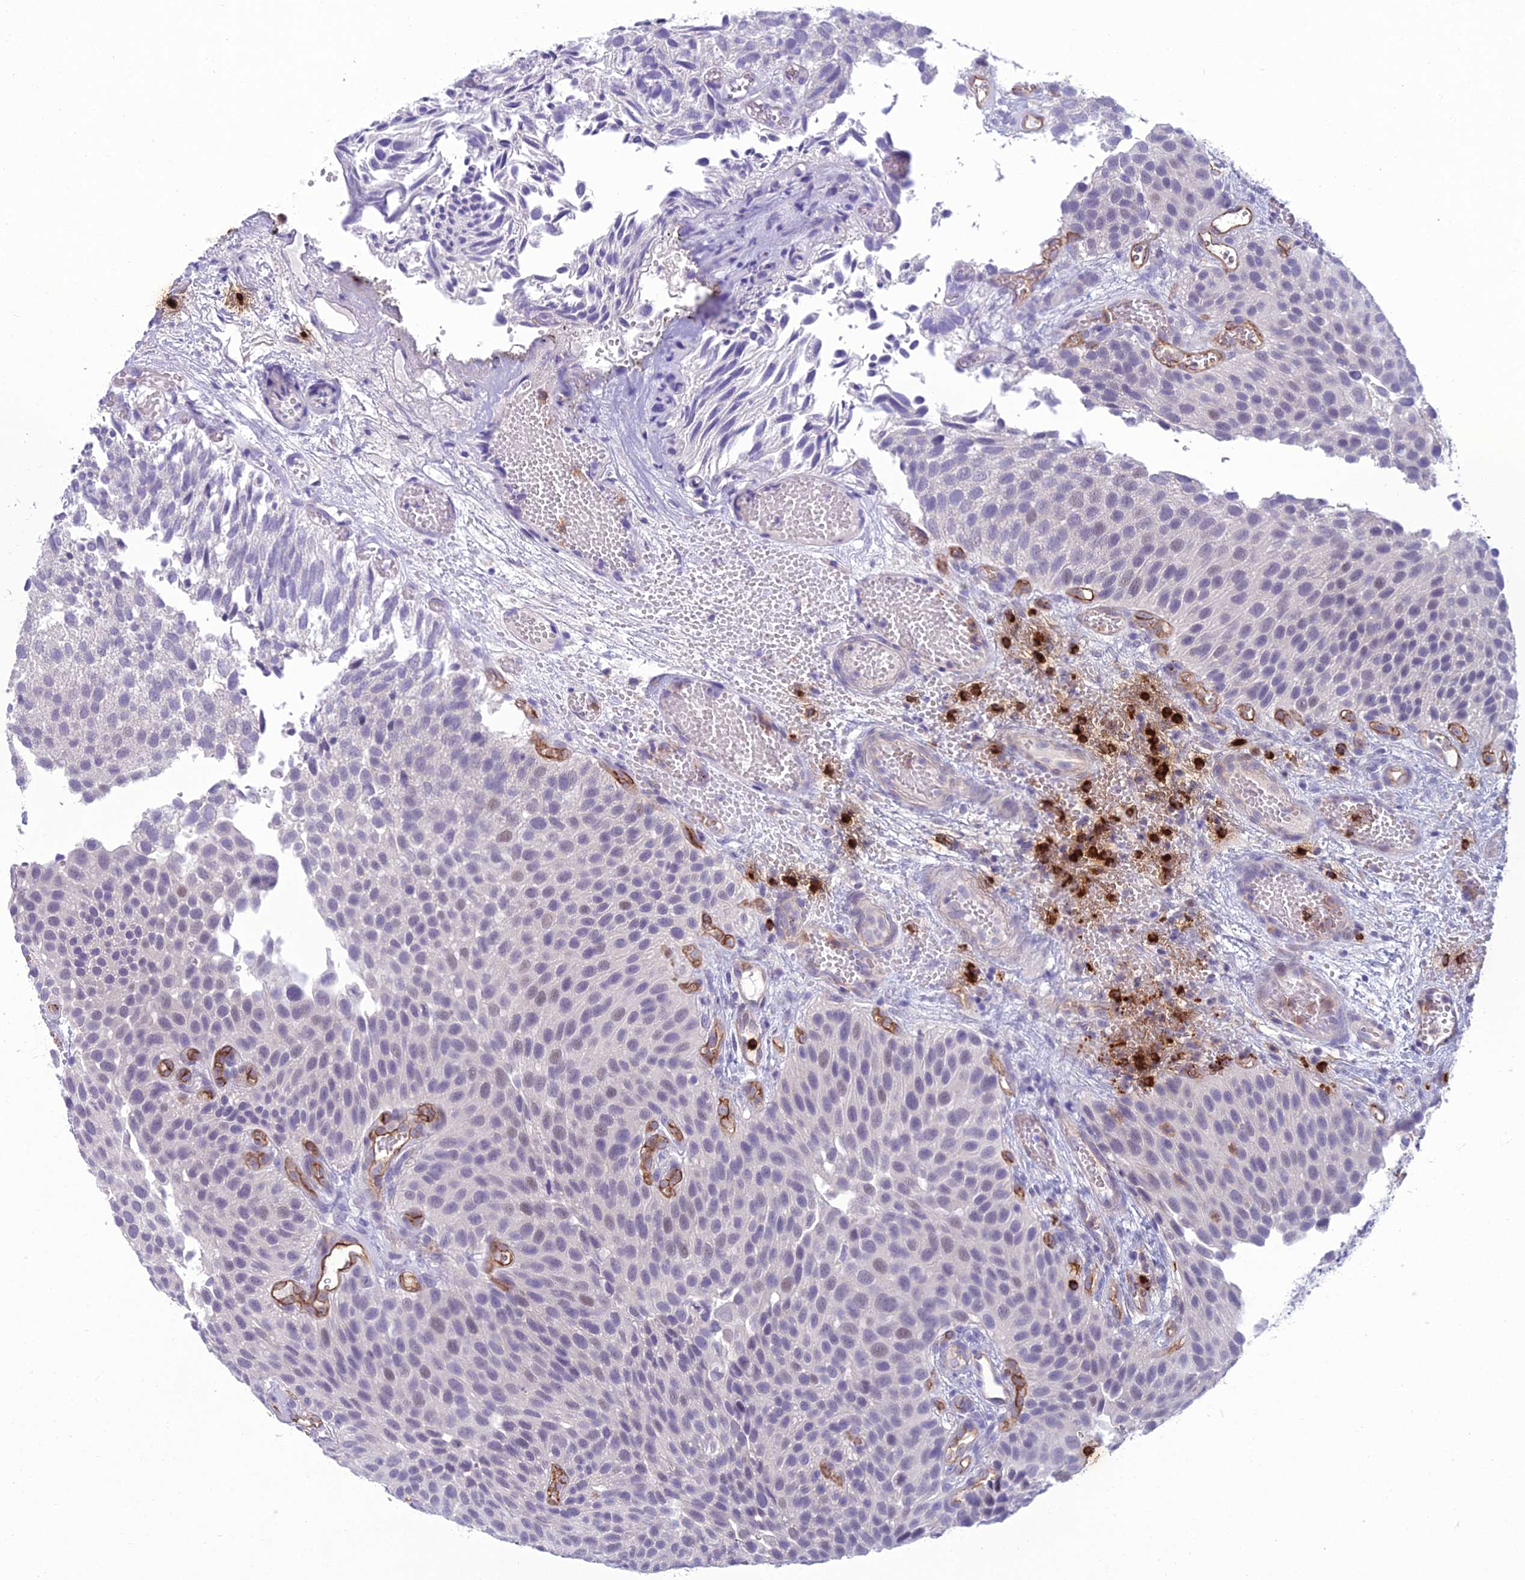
{"staining": {"intensity": "weak", "quantity": "<25%", "location": "nuclear"}, "tissue": "urothelial cancer", "cell_type": "Tumor cells", "image_type": "cancer", "snomed": [{"axis": "morphology", "description": "Urothelial carcinoma, Low grade"}, {"axis": "topography", "description": "Urinary bladder"}], "caption": "Immunohistochemistry of urothelial cancer demonstrates no staining in tumor cells.", "gene": "BBS7", "patient": {"sex": "male", "age": 89}}